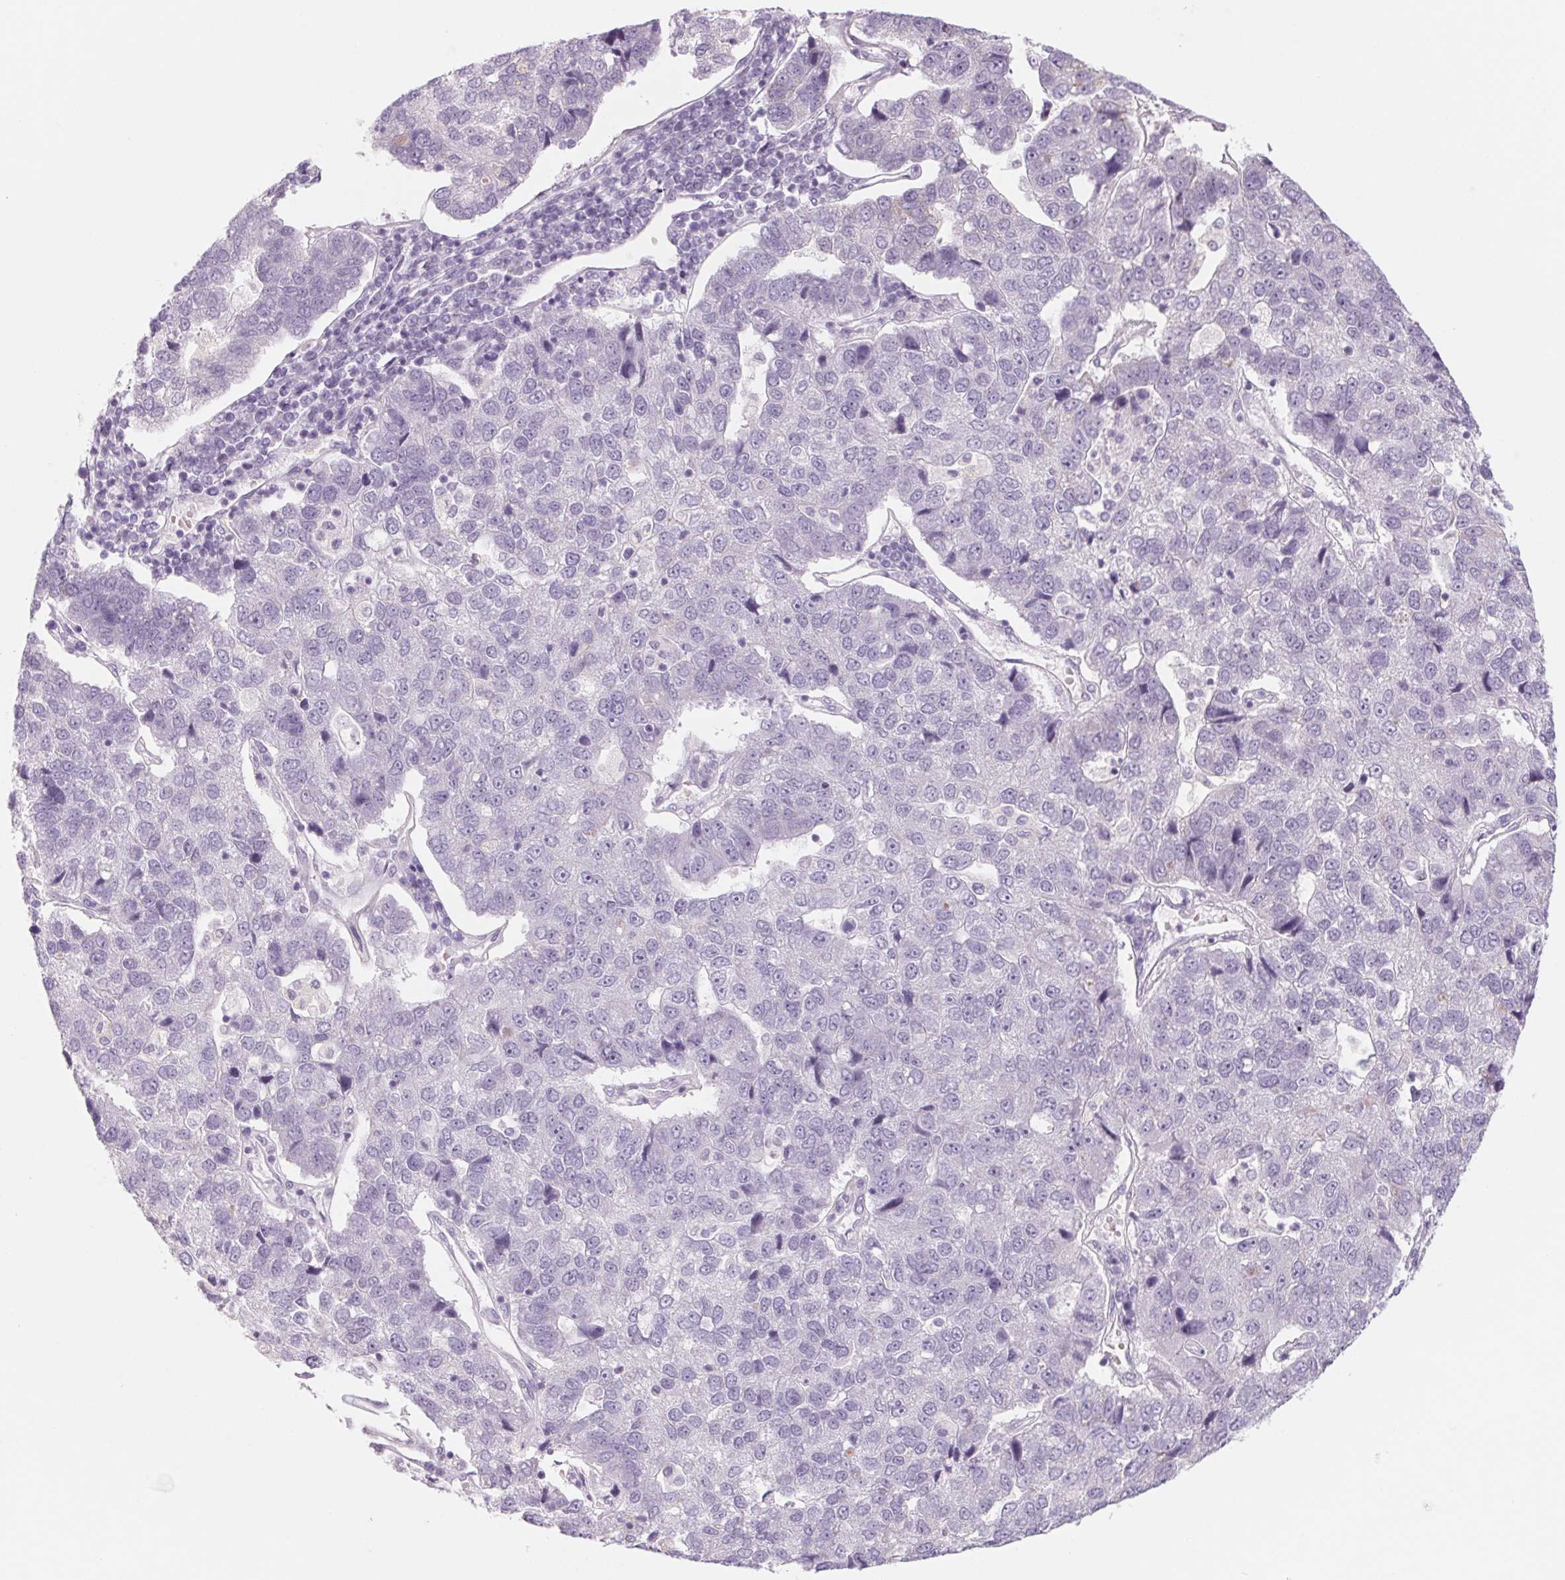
{"staining": {"intensity": "negative", "quantity": "none", "location": "none"}, "tissue": "pancreatic cancer", "cell_type": "Tumor cells", "image_type": "cancer", "snomed": [{"axis": "morphology", "description": "Adenocarcinoma, NOS"}, {"axis": "topography", "description": "Pancreas"}], "caption": "Pancreatic adenocarcinoma was stained to show a protein in brown. There is no significant expression in tumor cells.", "gene": "POU1F1", "patient": {"sex": "female", "age": 61}}